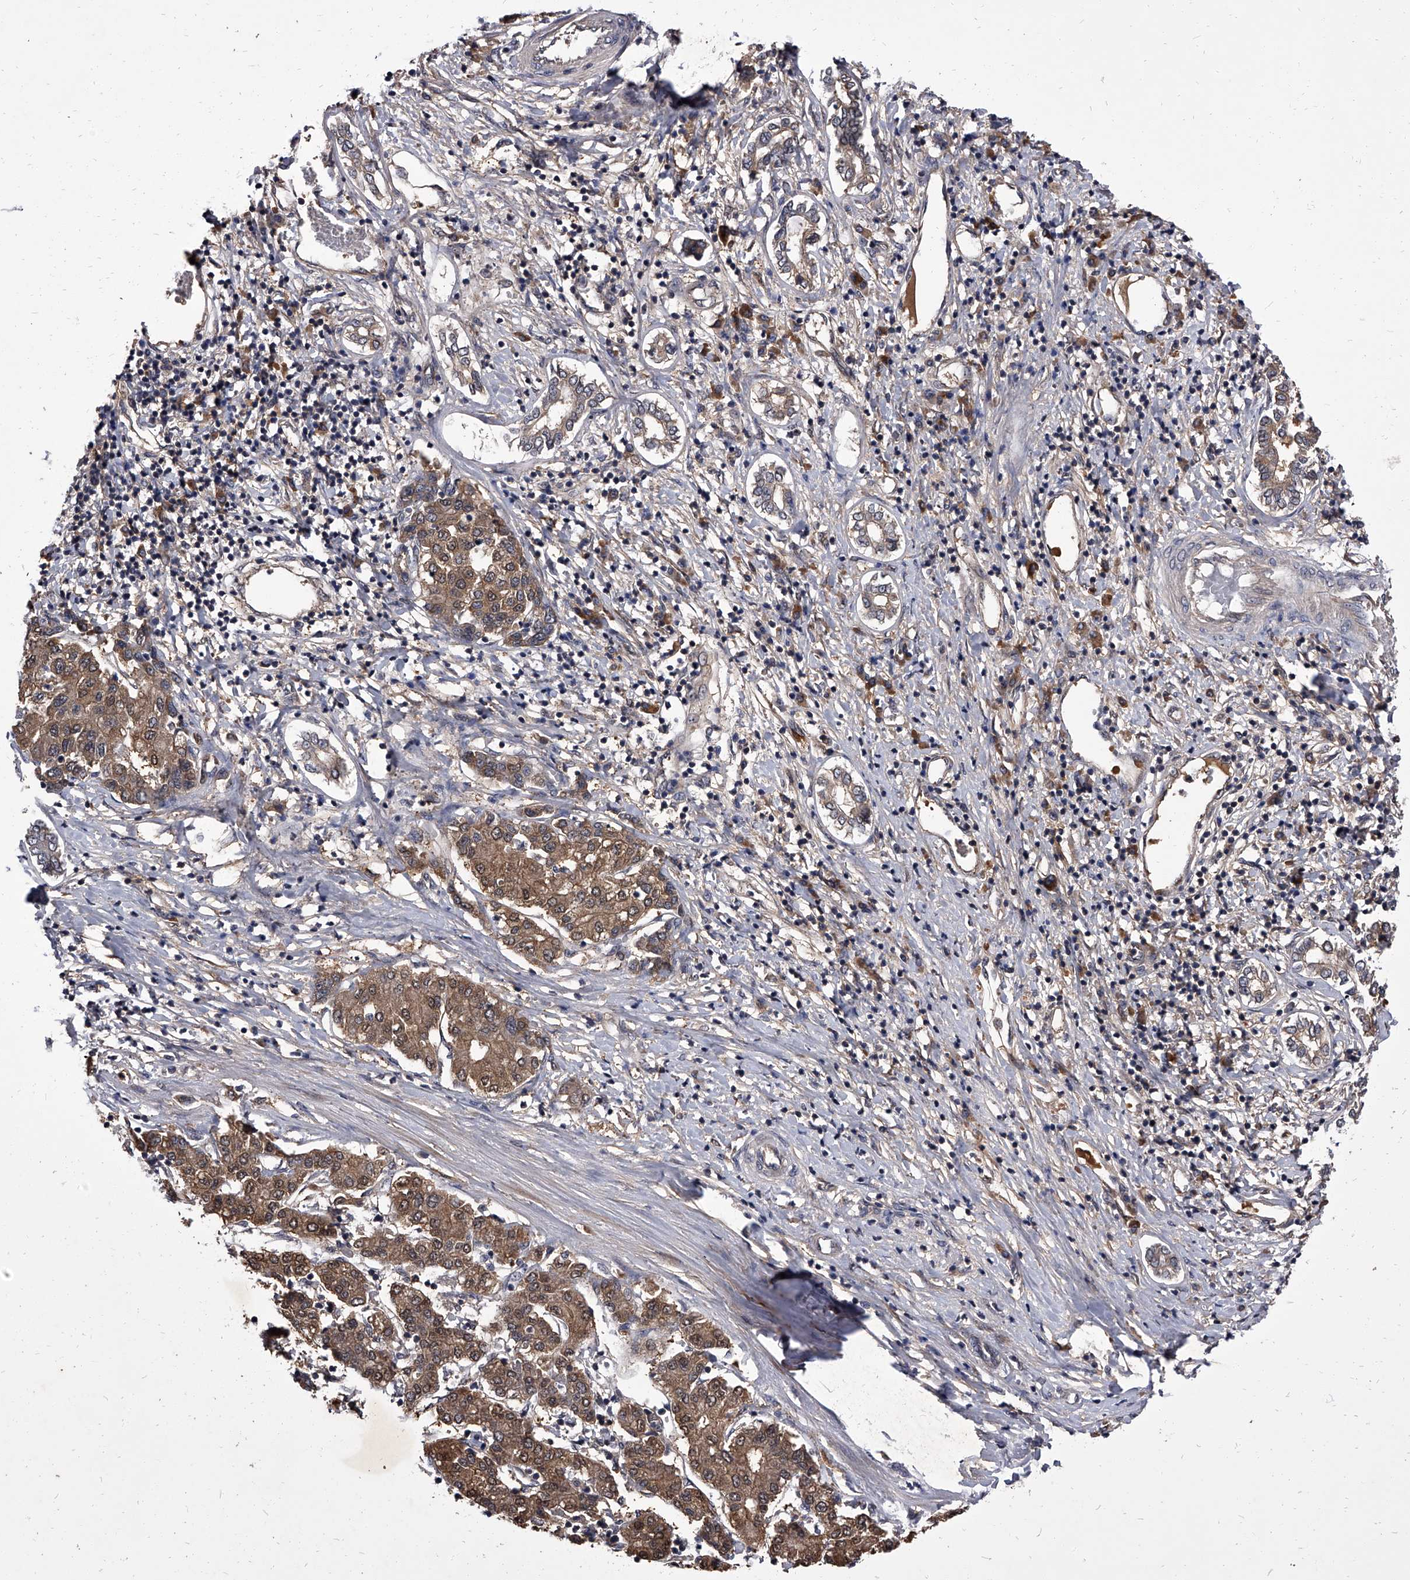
{"staining": {"intensity": "weak", "quantity": ">75%", "location": "cytoplasmic/membranous,nuclear"}, "tissue": "liver cancer", "cell_type": "Tumor cells", "image_type": "cancer", "snomed": [{"axis": "morphology", "description": "Carcinoma, Hepatocellular, NOS"}, {"axis": "topography", "description": "Liver"}], "caption": "Protein expression analysis of human liver cancer (hepatocellular carcinoma) reveals weak cytoplasmic/membranous and nuclear staining in approximately >75% of tumor cells.", "gene": "SLC18B1", "patient": {"sex": "male", "age": 65}}